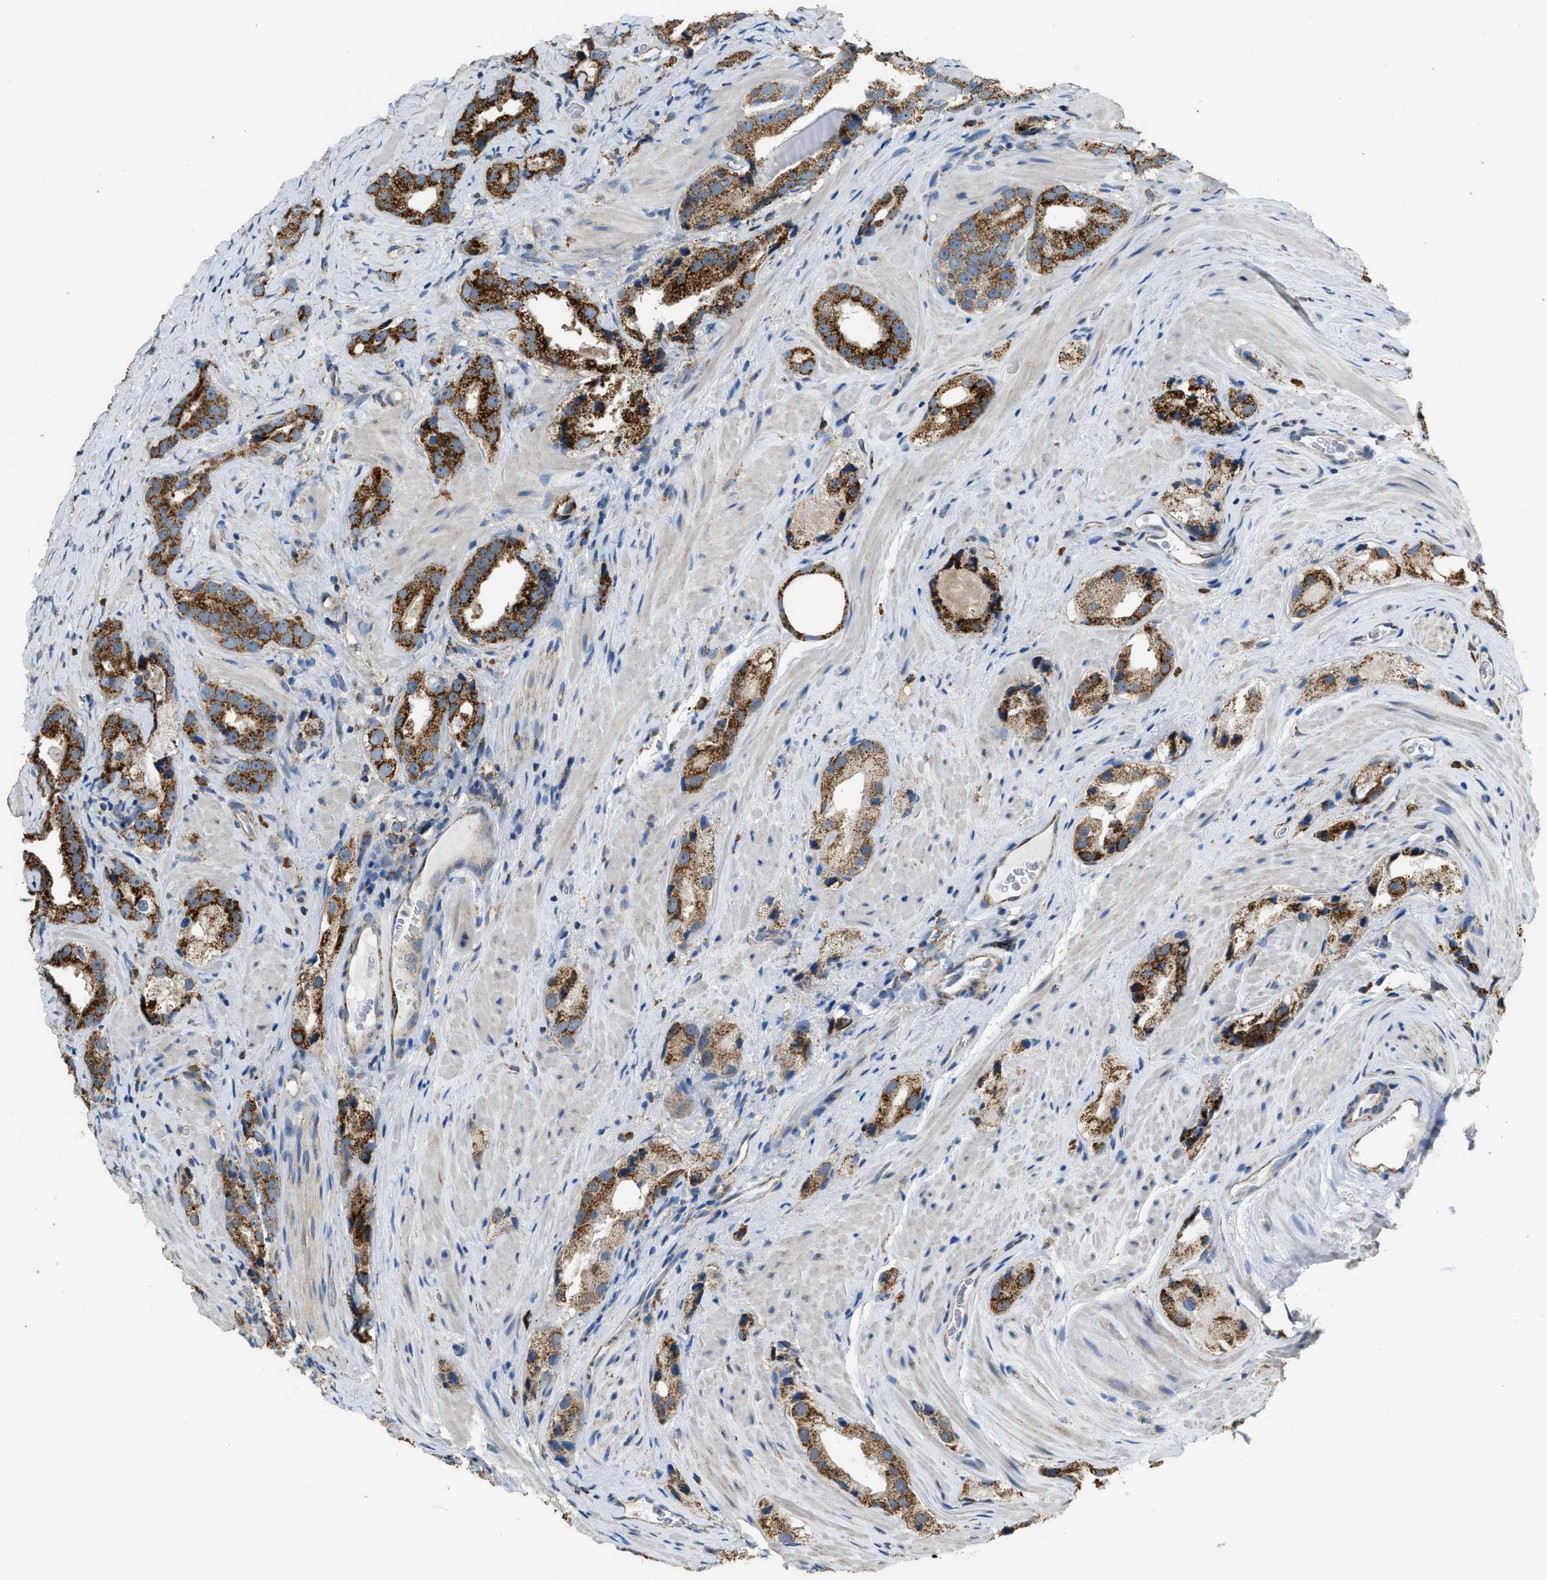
{"staining": {"intensity": "strong", "quantity": ">75%", "location": "cytoplasmic/membranous"}, "tissue": "prostate cancer", "cell_type": "Tumor cells", "image_type": "cancer", "snomed": [{"axis": "morphology", "description": "Adenocarcinoma, High grade"}, {"axis": "topography", "description": "Prostate"}], "caption": "The image demonstrates staining of prostate cancer, revealing strong cytoplasmic/membranous protein positivity (brown color) within tumor cells.", "gene": "ETFB", "patient": {"sex": "male", "age": 63}}